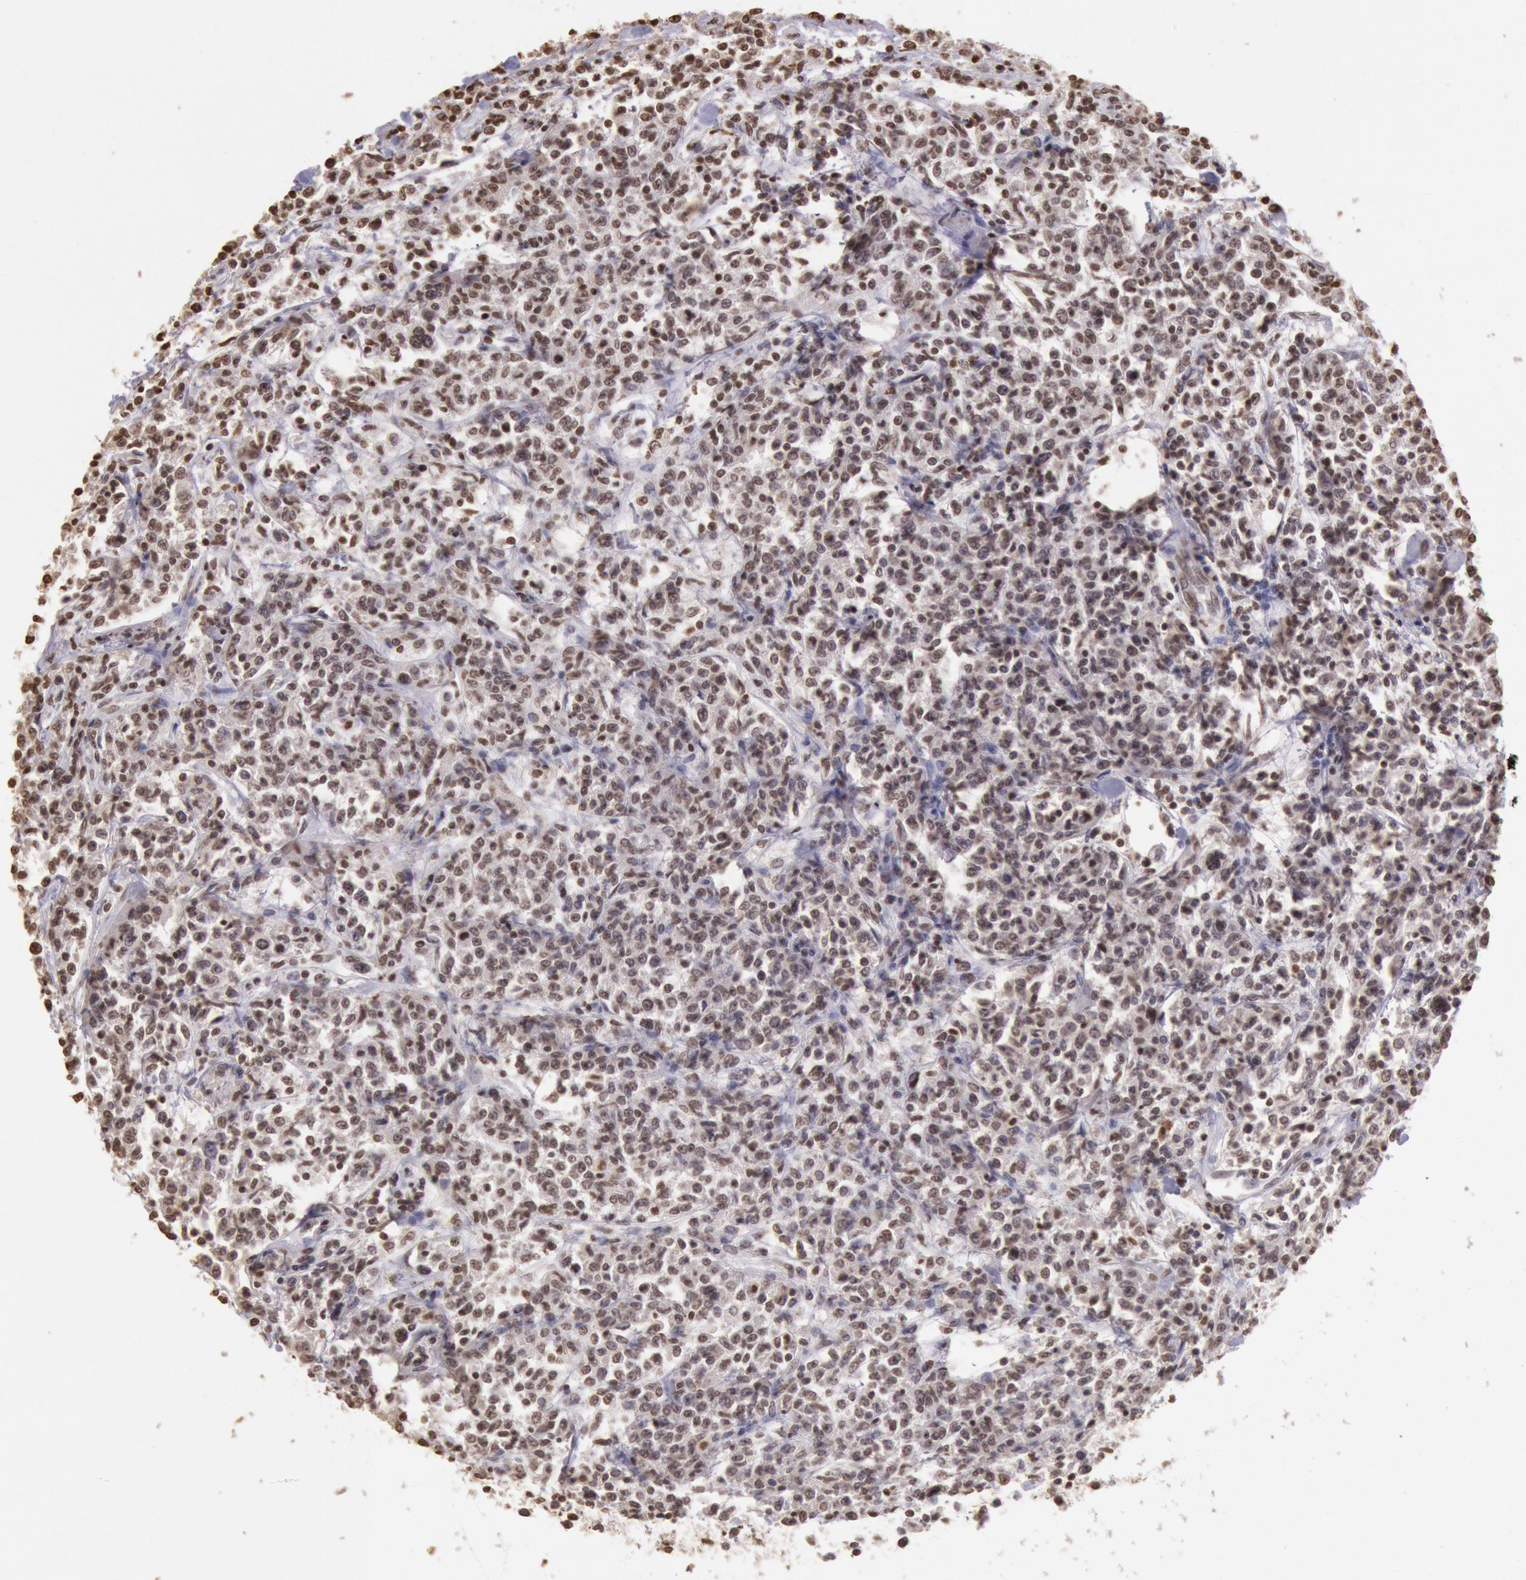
{"staining": {"intensity": "weak", "quantity": "25%-75%", "location": "nuclear"}, "tissue": "lymphoma", "cell_type": "Tumor cells", "image_type": "cancer", "snomed": [{"axis": "morphology", "description": "Malignant lymphoma, non-Hodgkin's type, Low grade"}, {"axis": "topography", "description": "Small intestine"}], "caption": "Protein expression analysis of lymphoma displays weak nuclear positivity in about 25%-75% of tumor cells.", "gene": "SOD1", "patient": {"sex": "female", "age": 59}}